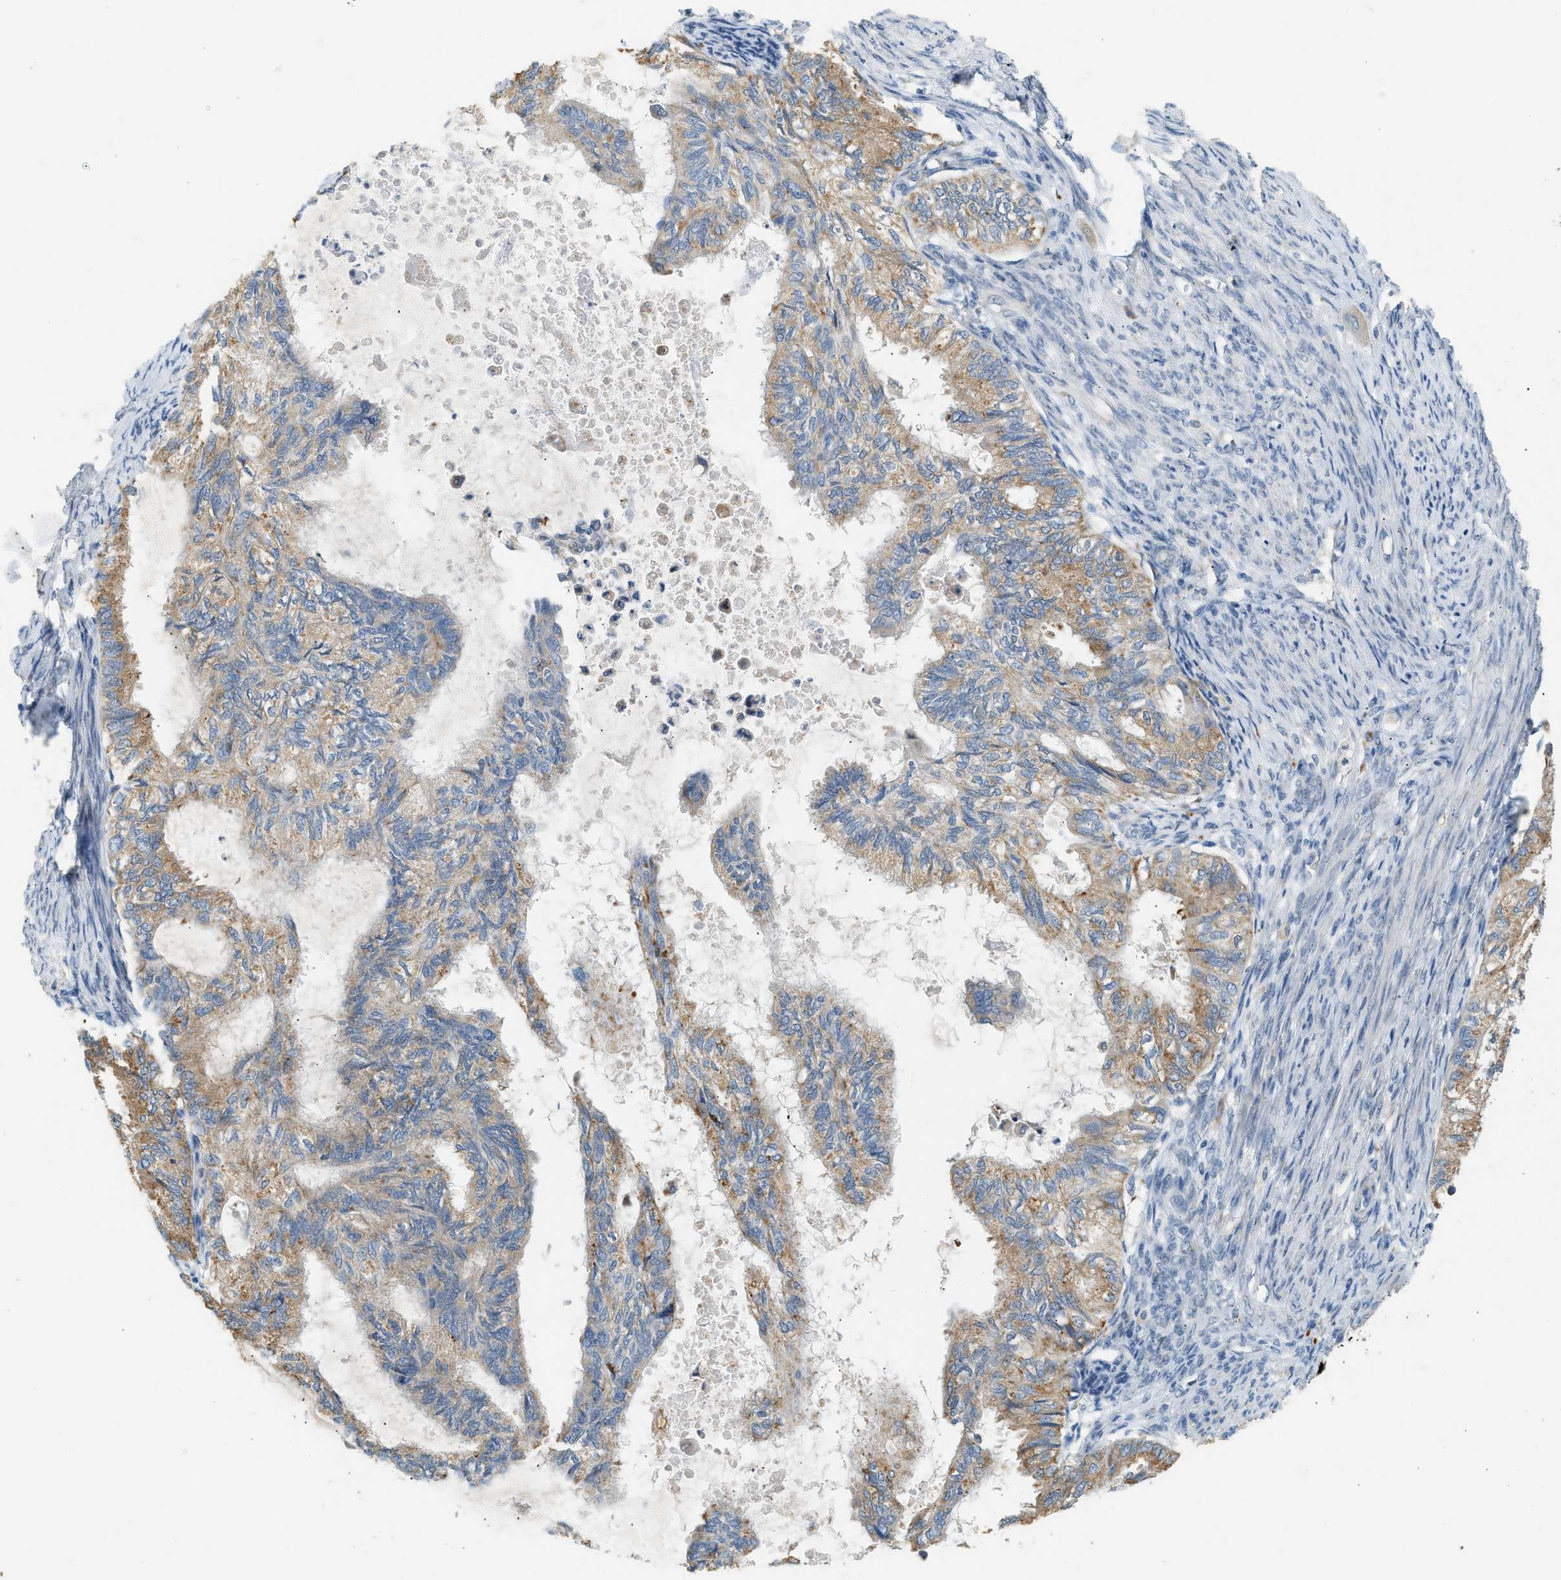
{"staining": {"intensity": "moderate", "quantity": ">75%", "location": "cytoplasmic/membranous"}, "tissue": "cervical cancer", "cell_type": "Tumor cells", "image_type": "cancer", "snomed": [{"axis": "morphology", "description": "Normal tissue, NOS"}, {"axis": "morphology", "description": "Adenocarcinoma, NOS"}, {"axis": "topography", "description": "Cervix"}, {"axis": "topography", "description": "Endometrium"}], "caption": "Cervical adenocarcinoma stained for a protein demonstrates moderate cytoplasmic/membranous positivity in tumor cells.", "gene": "CTSB", "patient": {"sex": "female", "age": 86}}